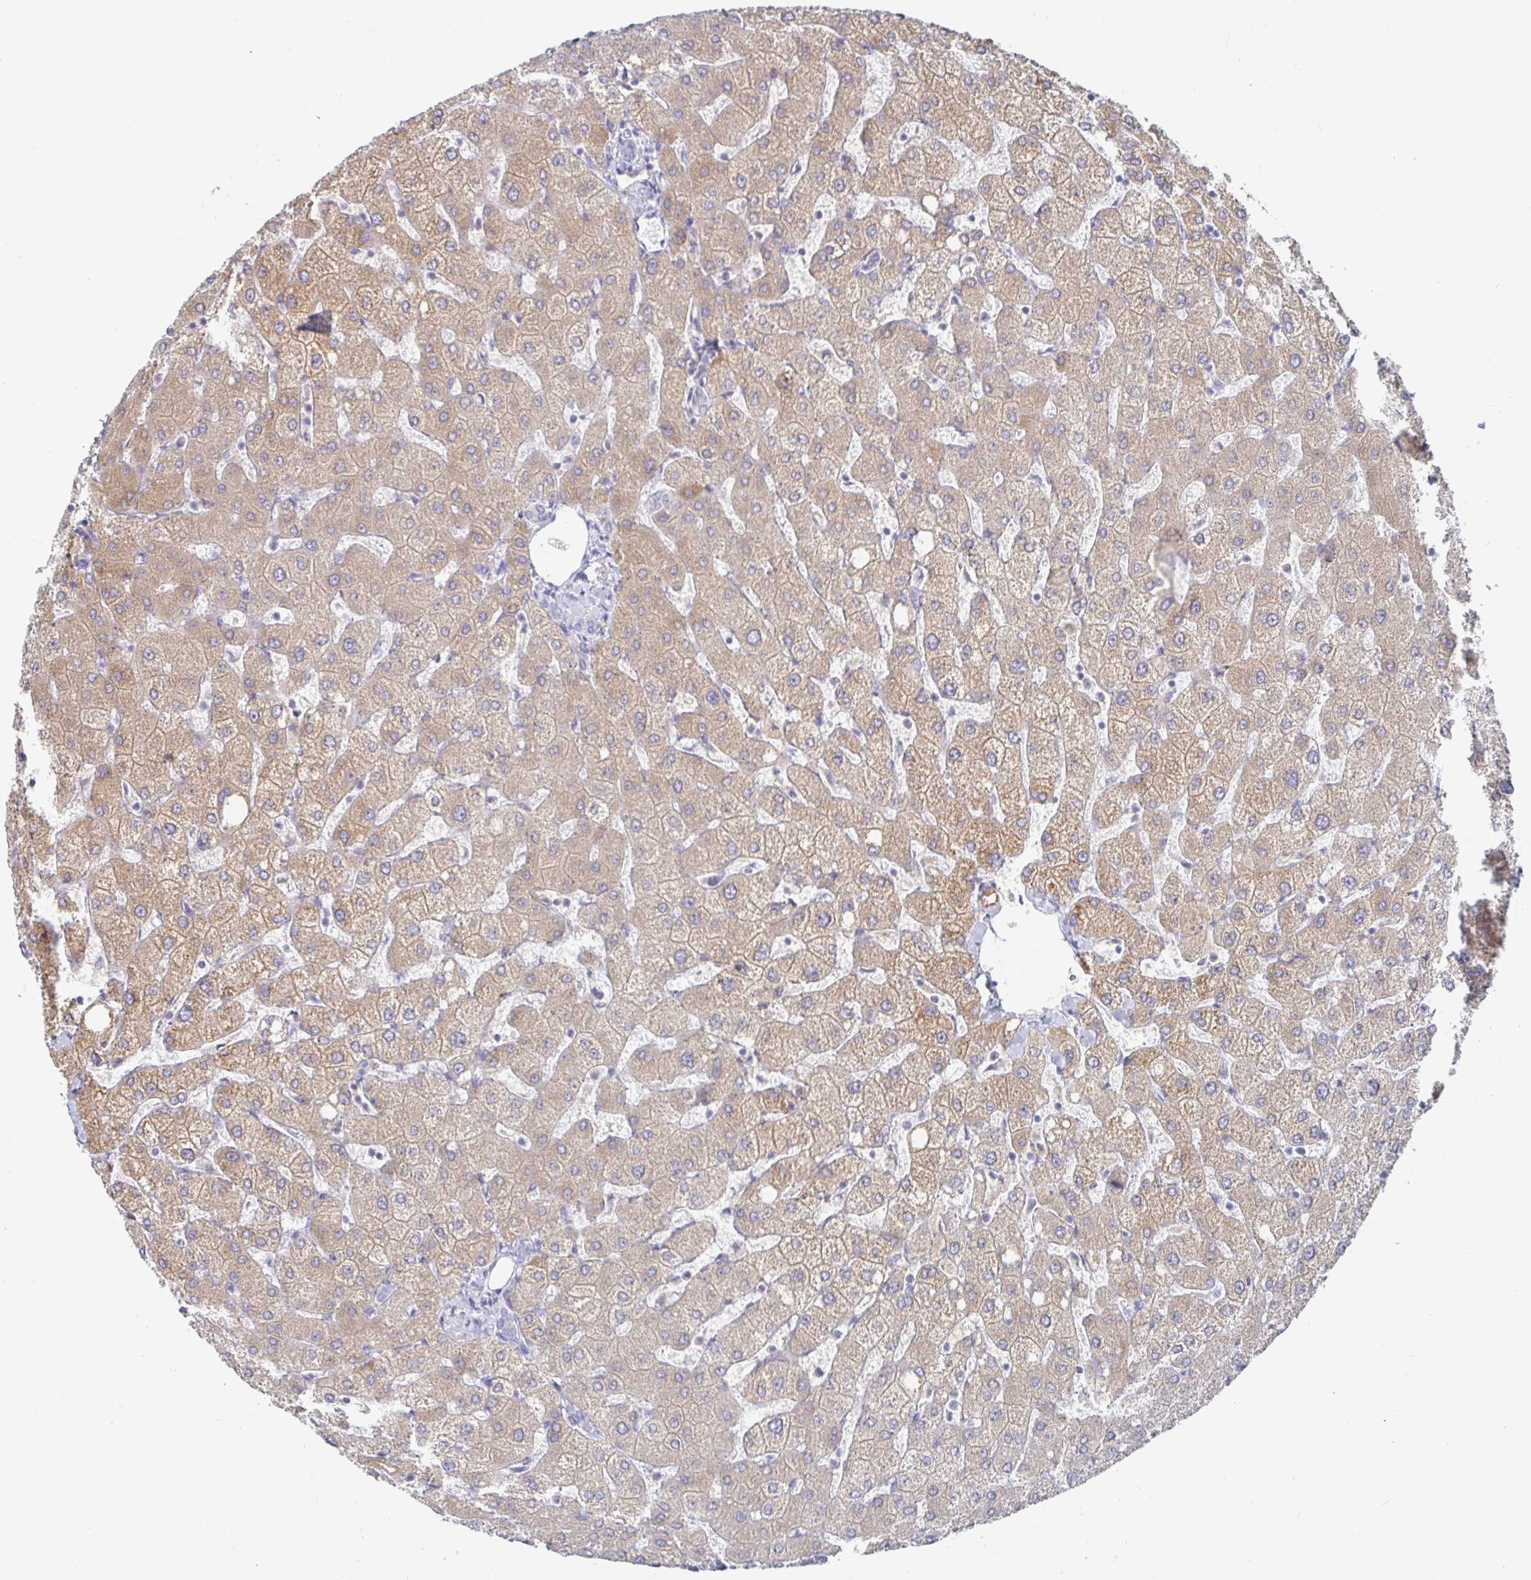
{"staining": {"intensity": "weak", "quantity": ">75%", "location": "cytoplasmic/membranous"}, "tissue": "liver", "cell_type": "Cholangiocytes", "image_type": "normal", "snomed": [{"axis": "morphology", "description": "Normal tissue, NOS"}, {"axis": "topography", "description": "Liver"}], "caption": "DAB immunohistochemical staining of benign liver displays weak cytoplasmic/membranous protein staining in approximately >75% of cholangiocytes. (brown staining indicates protein expression, while blue staining denotes nuclei).", "gene": "SPPL3", "patient": {"sex": "female", "age": 54}}